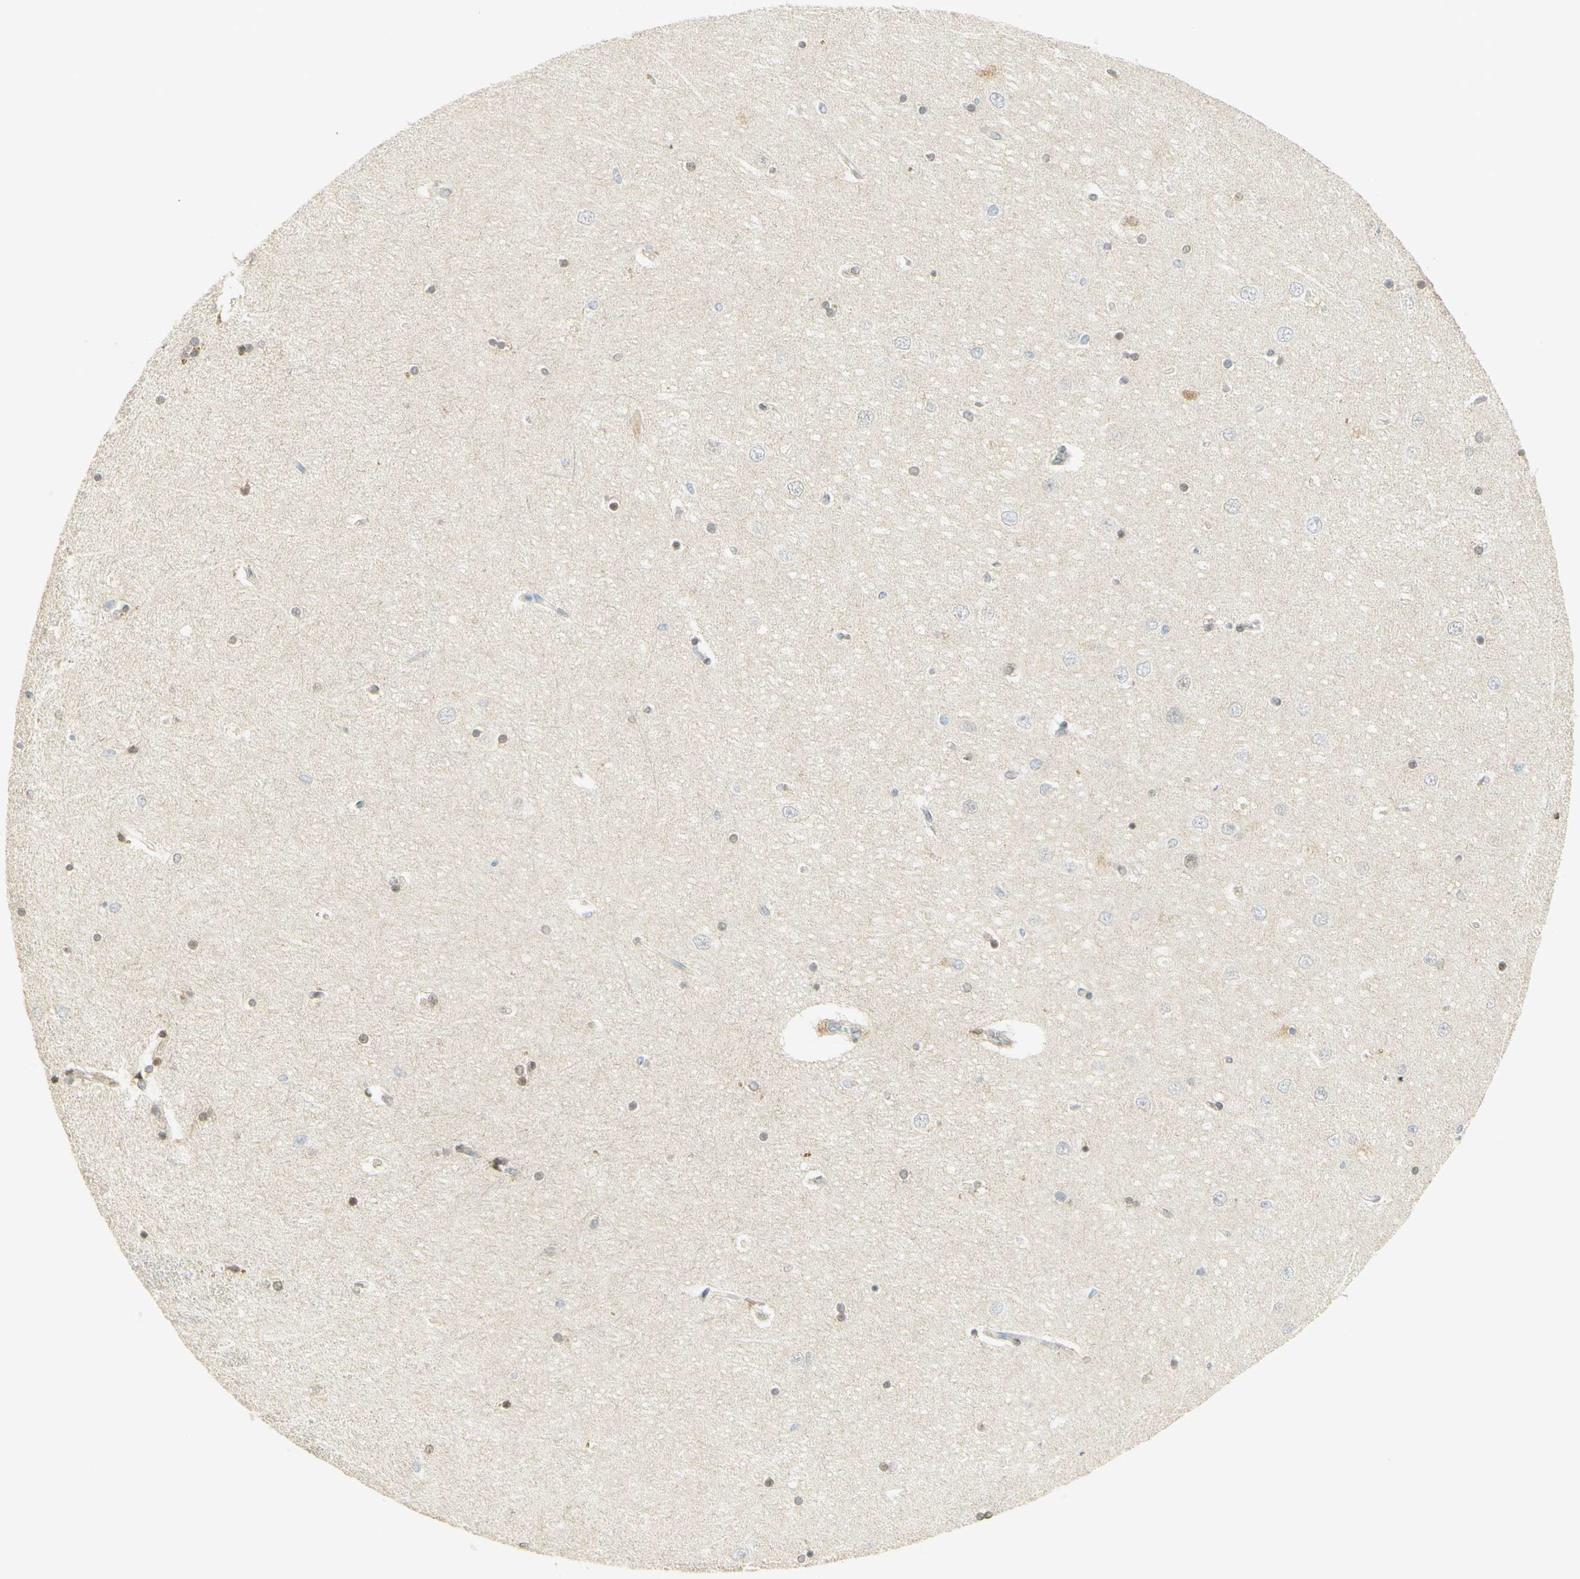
{"staining": {"intensity": "moderate", "quantity": ">75%", "location": "nuclear"}, "tissue": "hippocampus", "cell_type": "Glial cells", "image_type": "normal", "snomed": [{"axis": "morphology", "description": "Normal tissue, NOS"}, {"axis": "topography", "description": "Hippocampus"}], "caption": "This photomicrograph exhibits benign hippocampus stained with IHC to label a protein in brown. The nuclear of glial cells show moderate positivity for the protein. Nuclei are counter-stained blue.", "gene": "E2F1", "patient": {"sex": "female", "age": 54}}